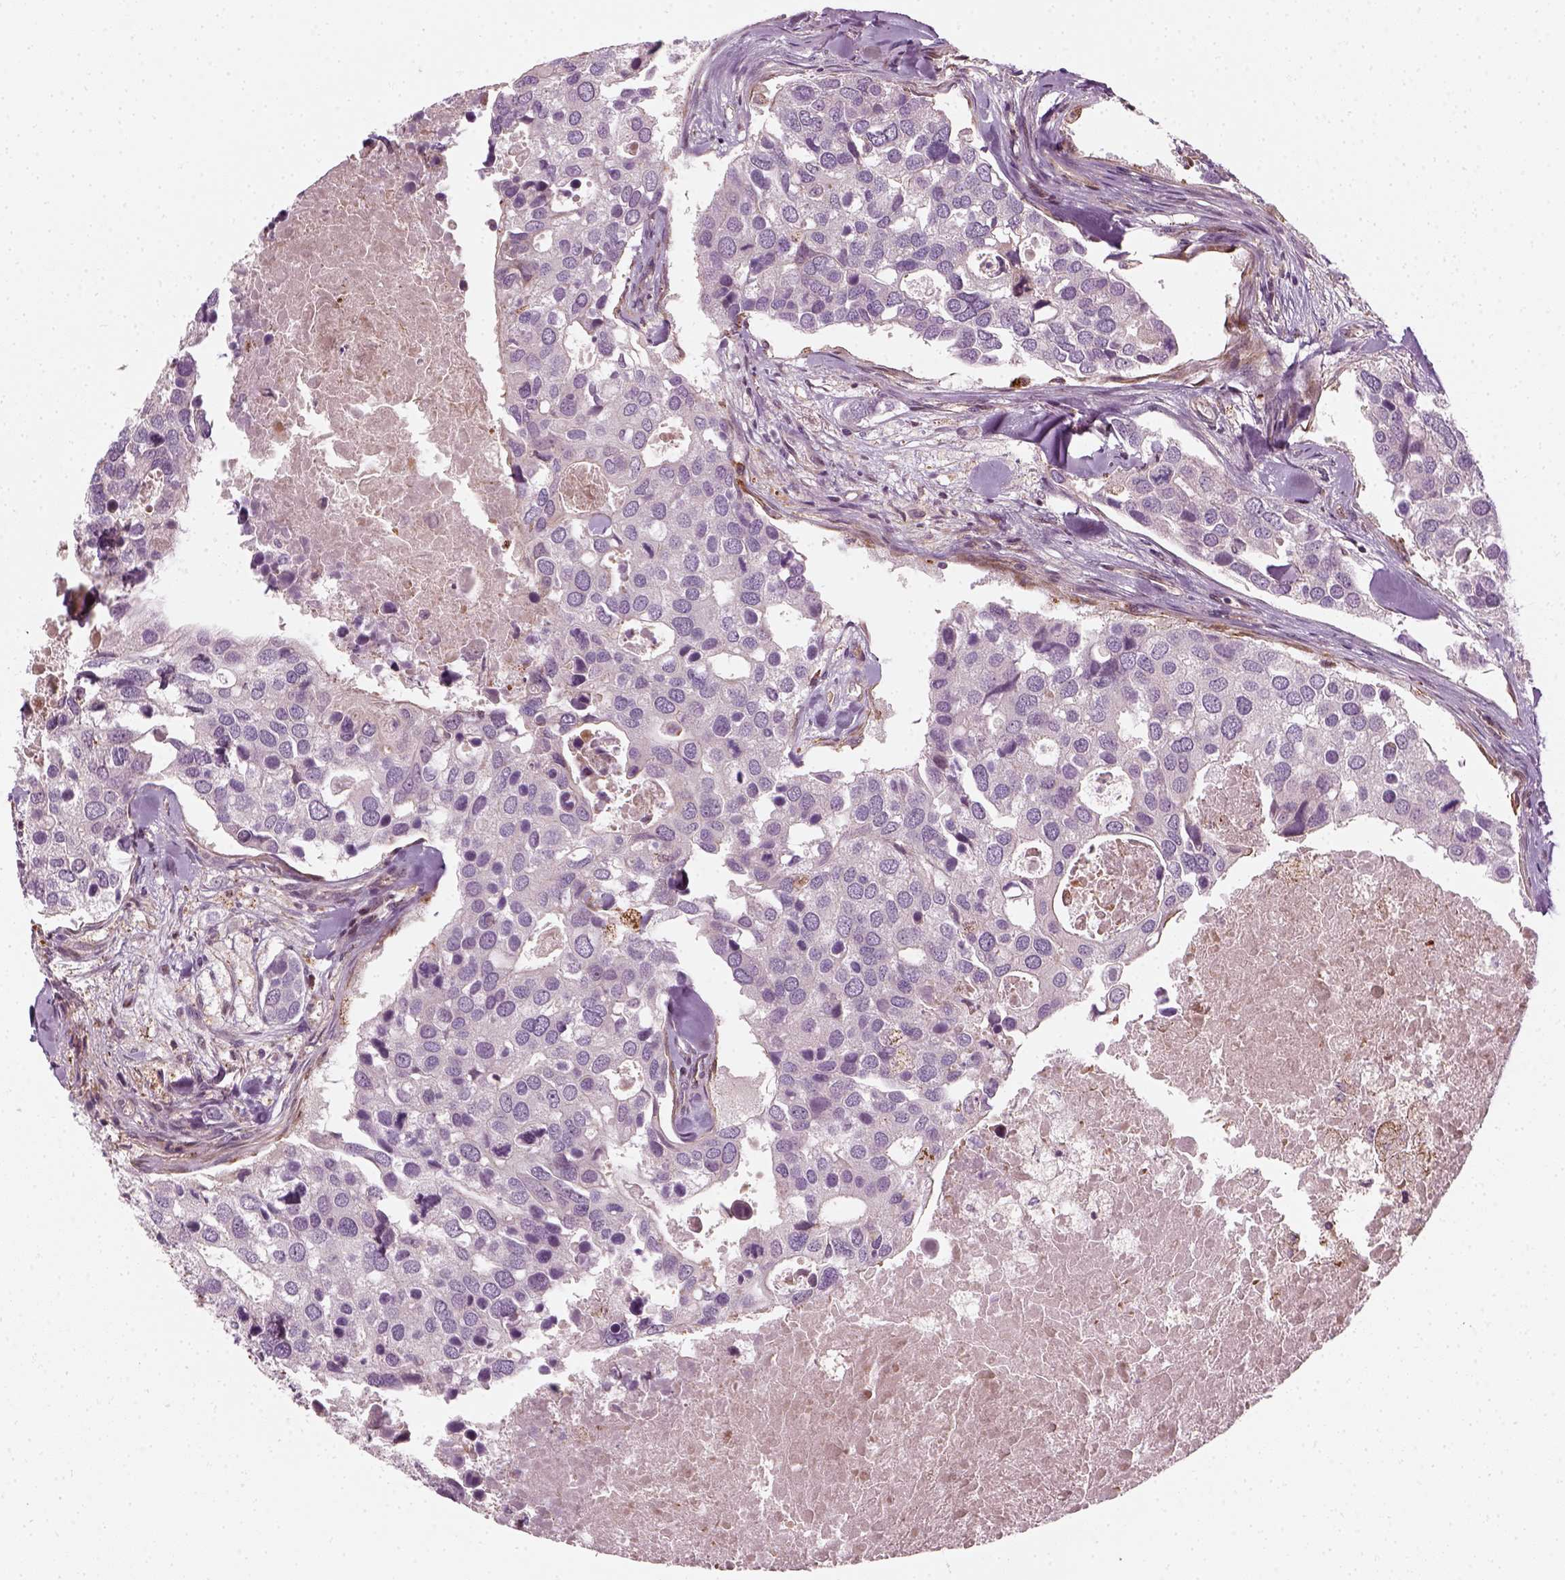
{"staining": {"intensity": "negative", "quantity": "none", "location": "none"}, "tissue": "breast cancer", "cell_type": "Tumor cells", "image_type": "cancer", "snomed": [{"axis": "morphology", "description": "Duct carcinoma"}, {"axis": "topography", "description": "Breast"}], "caption": "This is an immunohistochemistry micrograph of human breast cancer. There is no positivity in tumor cells.", "gene": "DNASE1L1", "patient": {"sex": "female", "age": 83}}